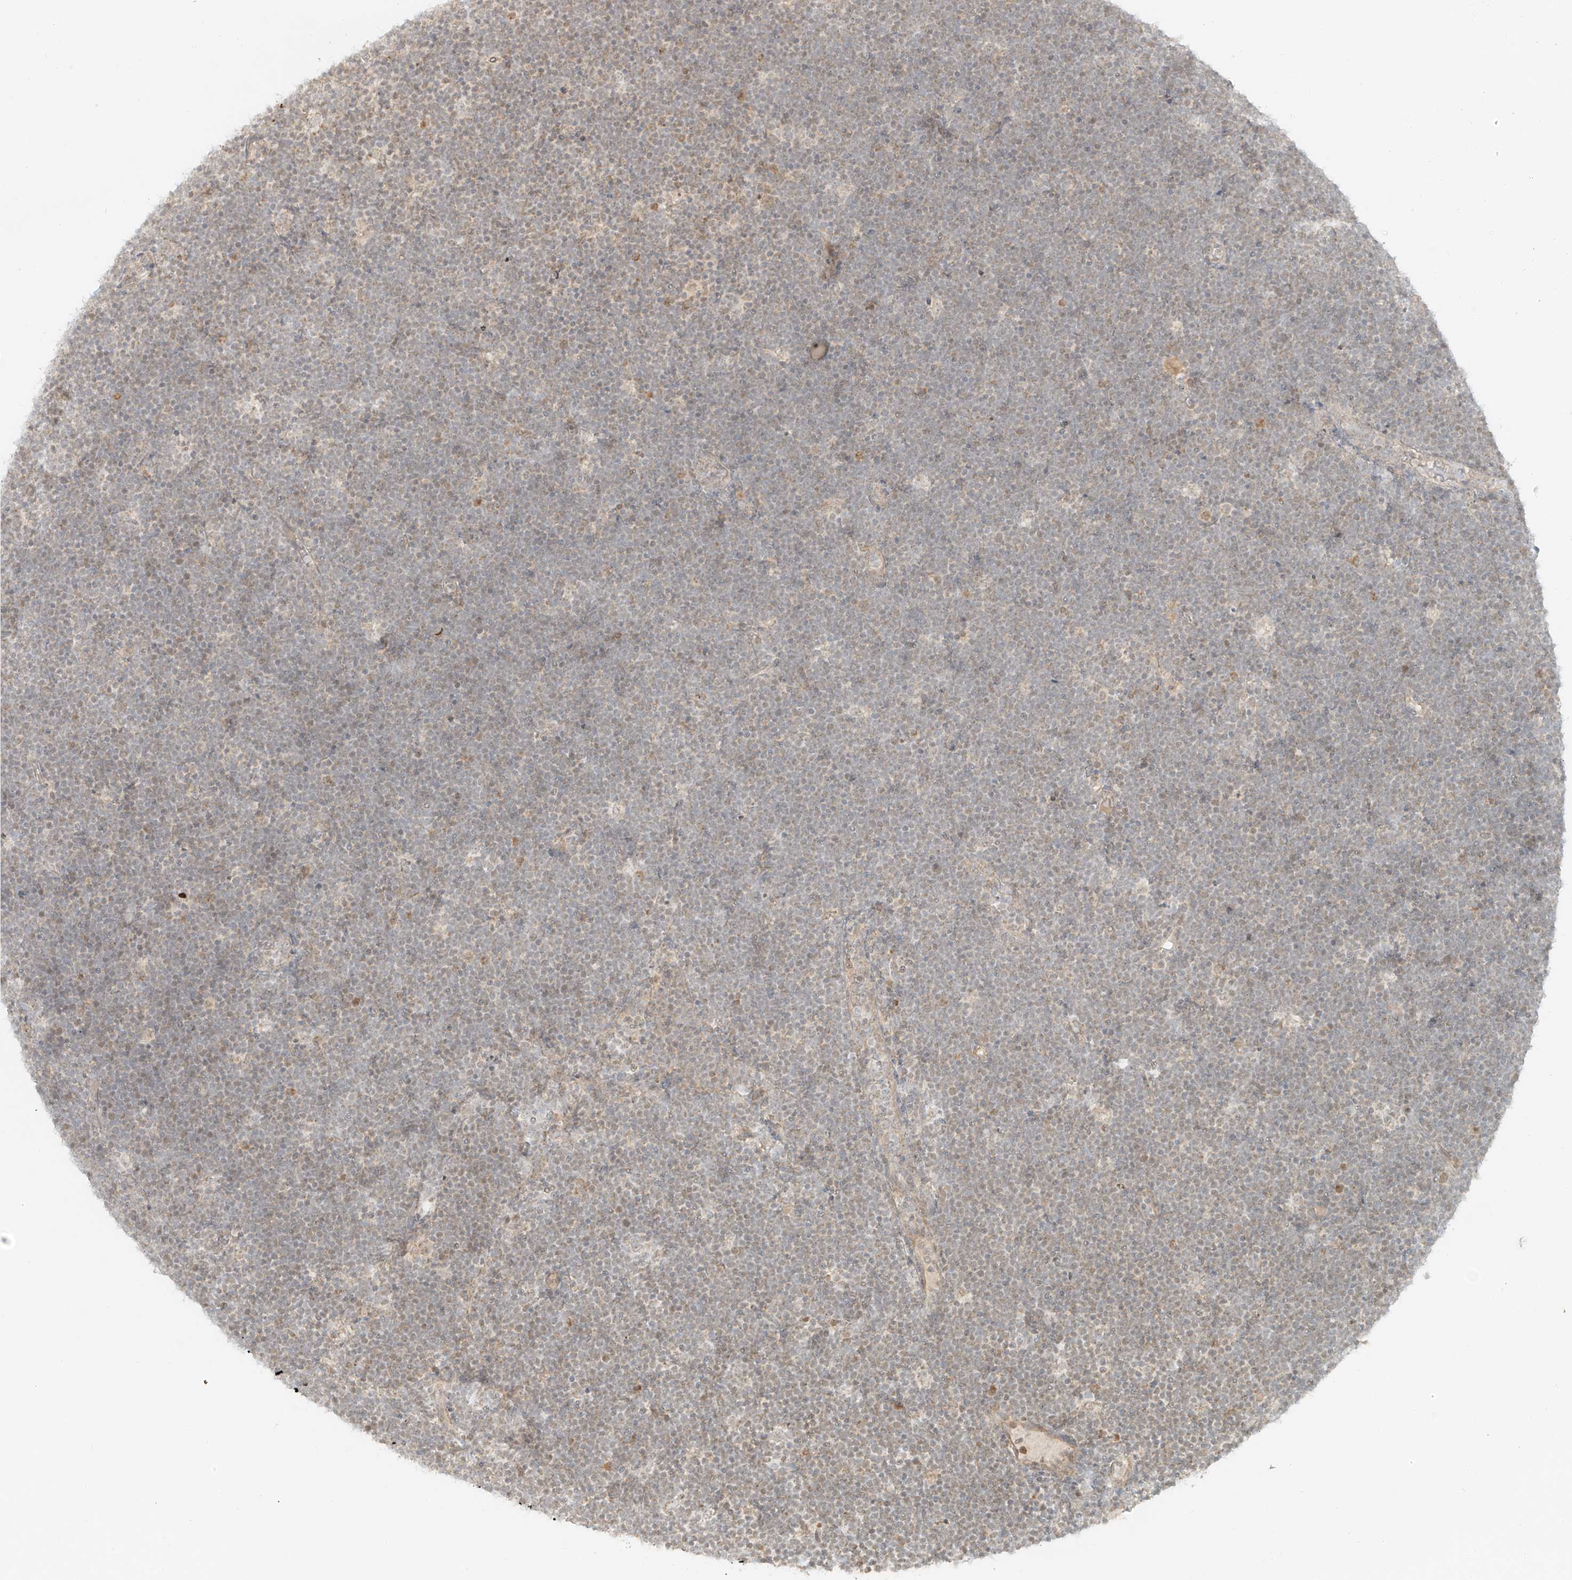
{"staining": {"intensity": "negative", "quantity": "none", "location": "none"}, "tissue": "lymphoma", "cell_type": "Tumor cells", "image_type": "cancer", "snomed": [{"axis": "morphology", "description": "Malignant lymphoma, non-Hodgkin's type, High grade"}, {"axis": "topography", "description": "Lymph node"}], "caption": "High power microscopy micrograph of an immunohistochemistry image of lymphoma, revealing no significant positivity in tumor cells. Nuclei are stained in blue.", "gene": "MIPEP", "patient": {"sex": "male", "age": 13}}